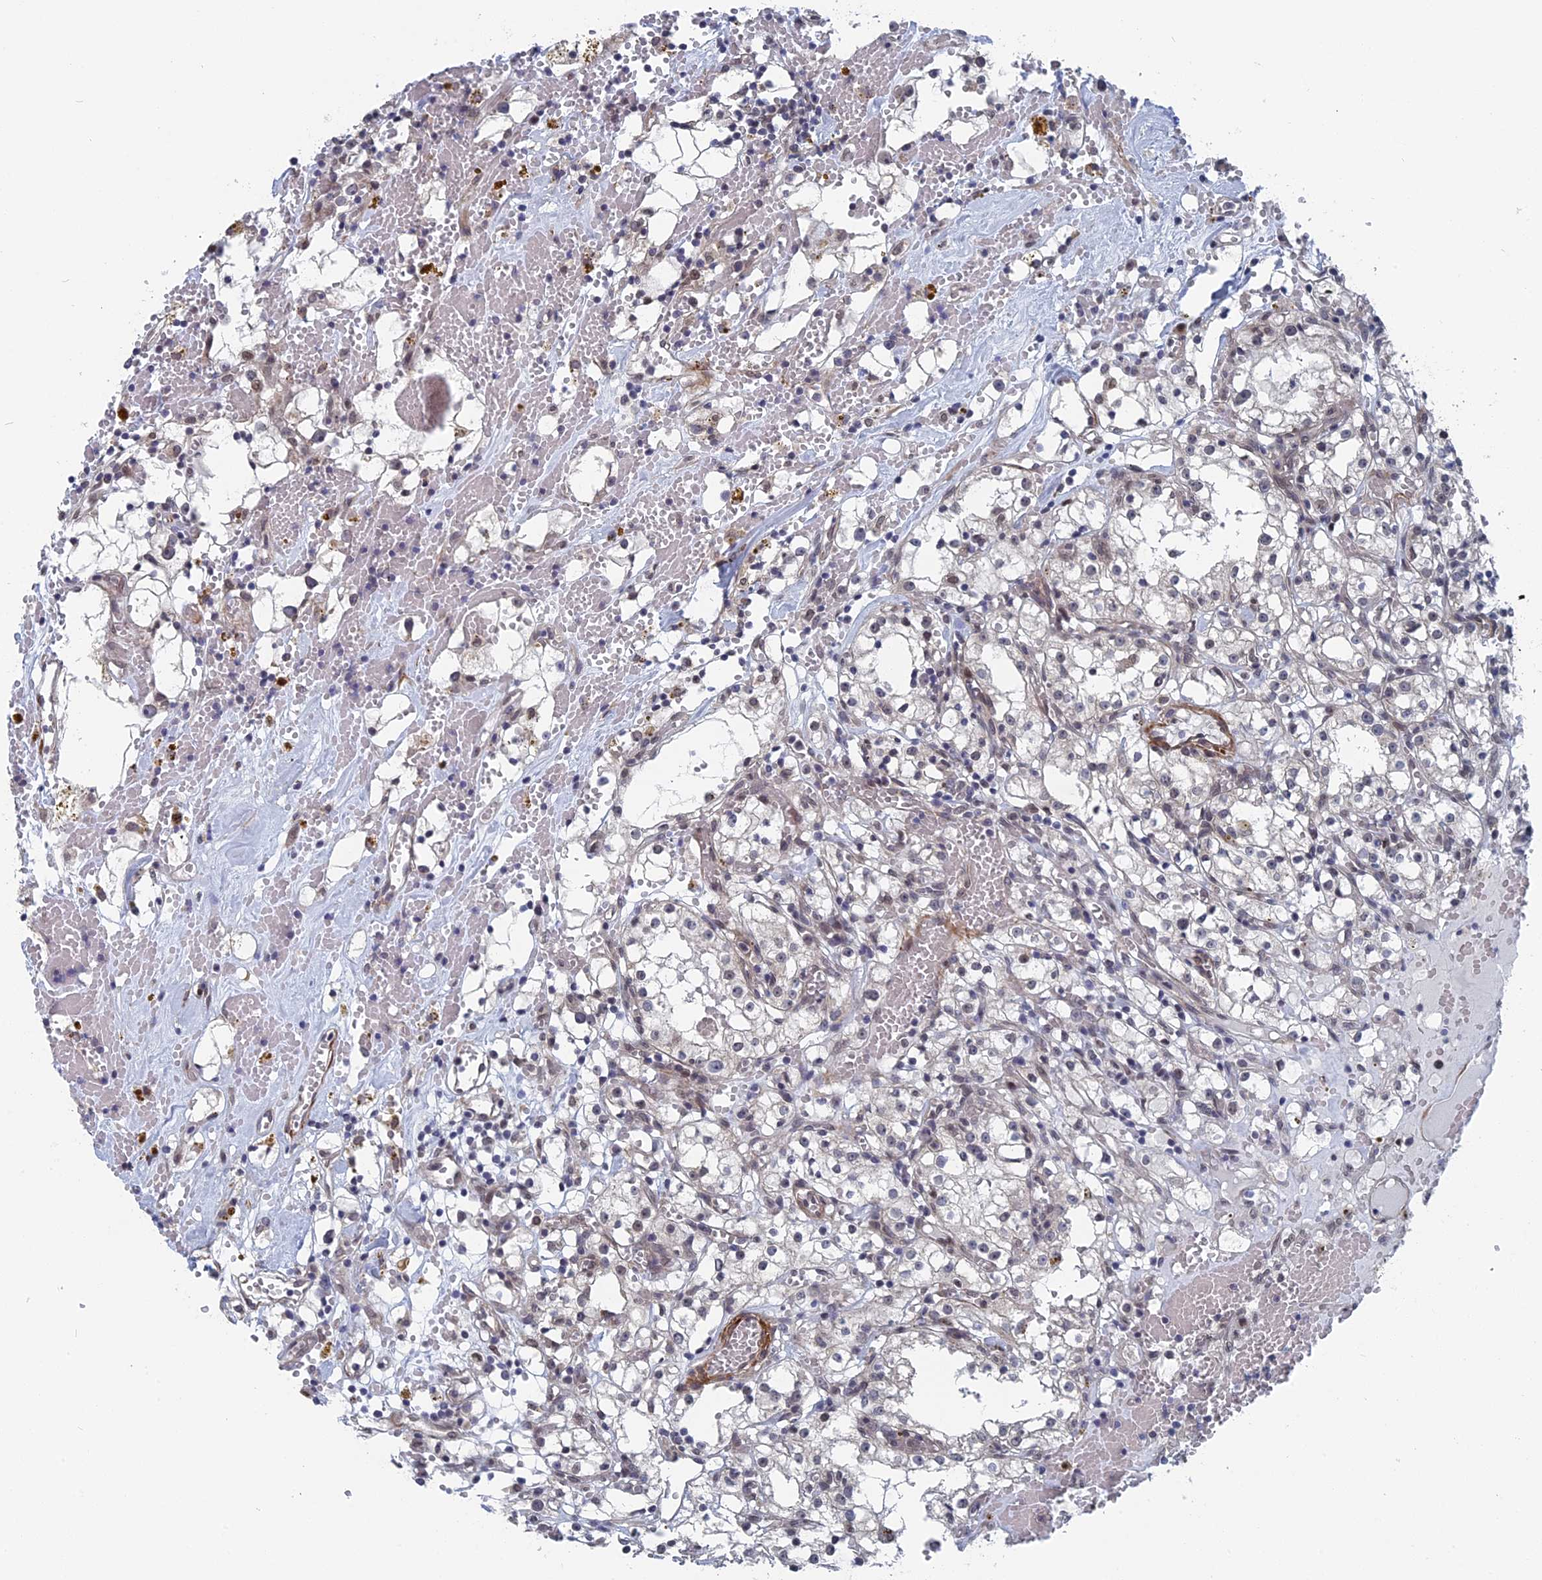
{"staining": {"intensity": "negative", "quantity": "none", "location": "none"}, "tissue": "renal cancer", "cell_type": "Tumor cells", "image_type": "cancer", "snomed": [{"axis": "morphology", "description": "Adenocarcinoma, NOS"}, {"axis": "topography", "description": "Kidney"}], "caption": "A micrograph of adenocarcinoma (renal) stained for a protein demonstrates no brown staining in tumor cells.", "gene": "MTRF1", "patient": {"sex": "male", "age": 56}}